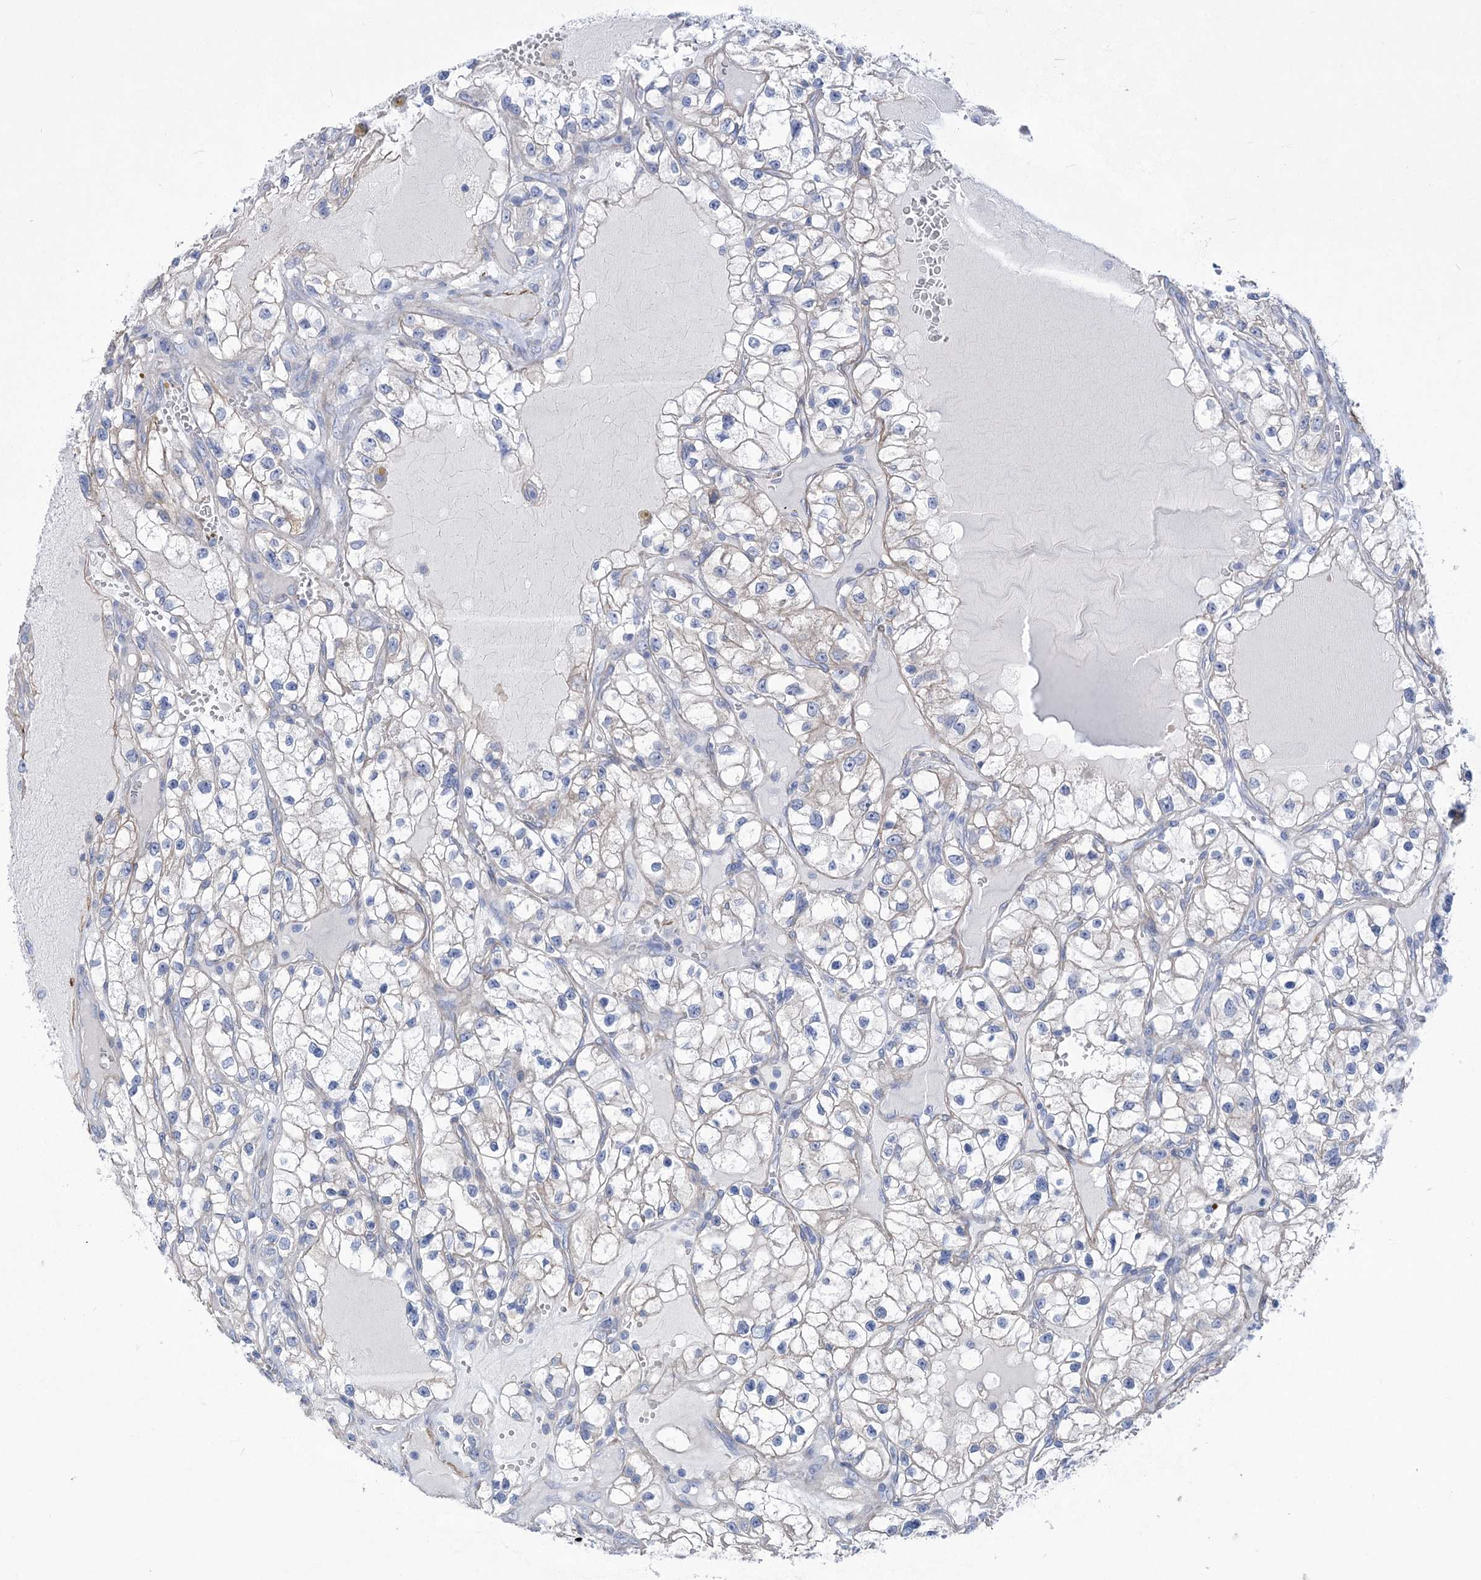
{"staining": {"intensity": "negative", "quantity": "none", "location": "none"}, "tissue": "renal cancer", "cell_type": "Tumor cells", "image_type": "cancer", "snomed": [{"axis": "morphology", "description": "Adenocarcinoma, NOS"}, {"axis": "topography", "description": "Kidney"}], "caption": "IHC image of neoplastic tissue: human renal adenocarcinoma stained with DAB demonstrates no significant protein expression in tumor cells.", "gene": "WDR74", "patient": {"sex": "female", "age": 57}}